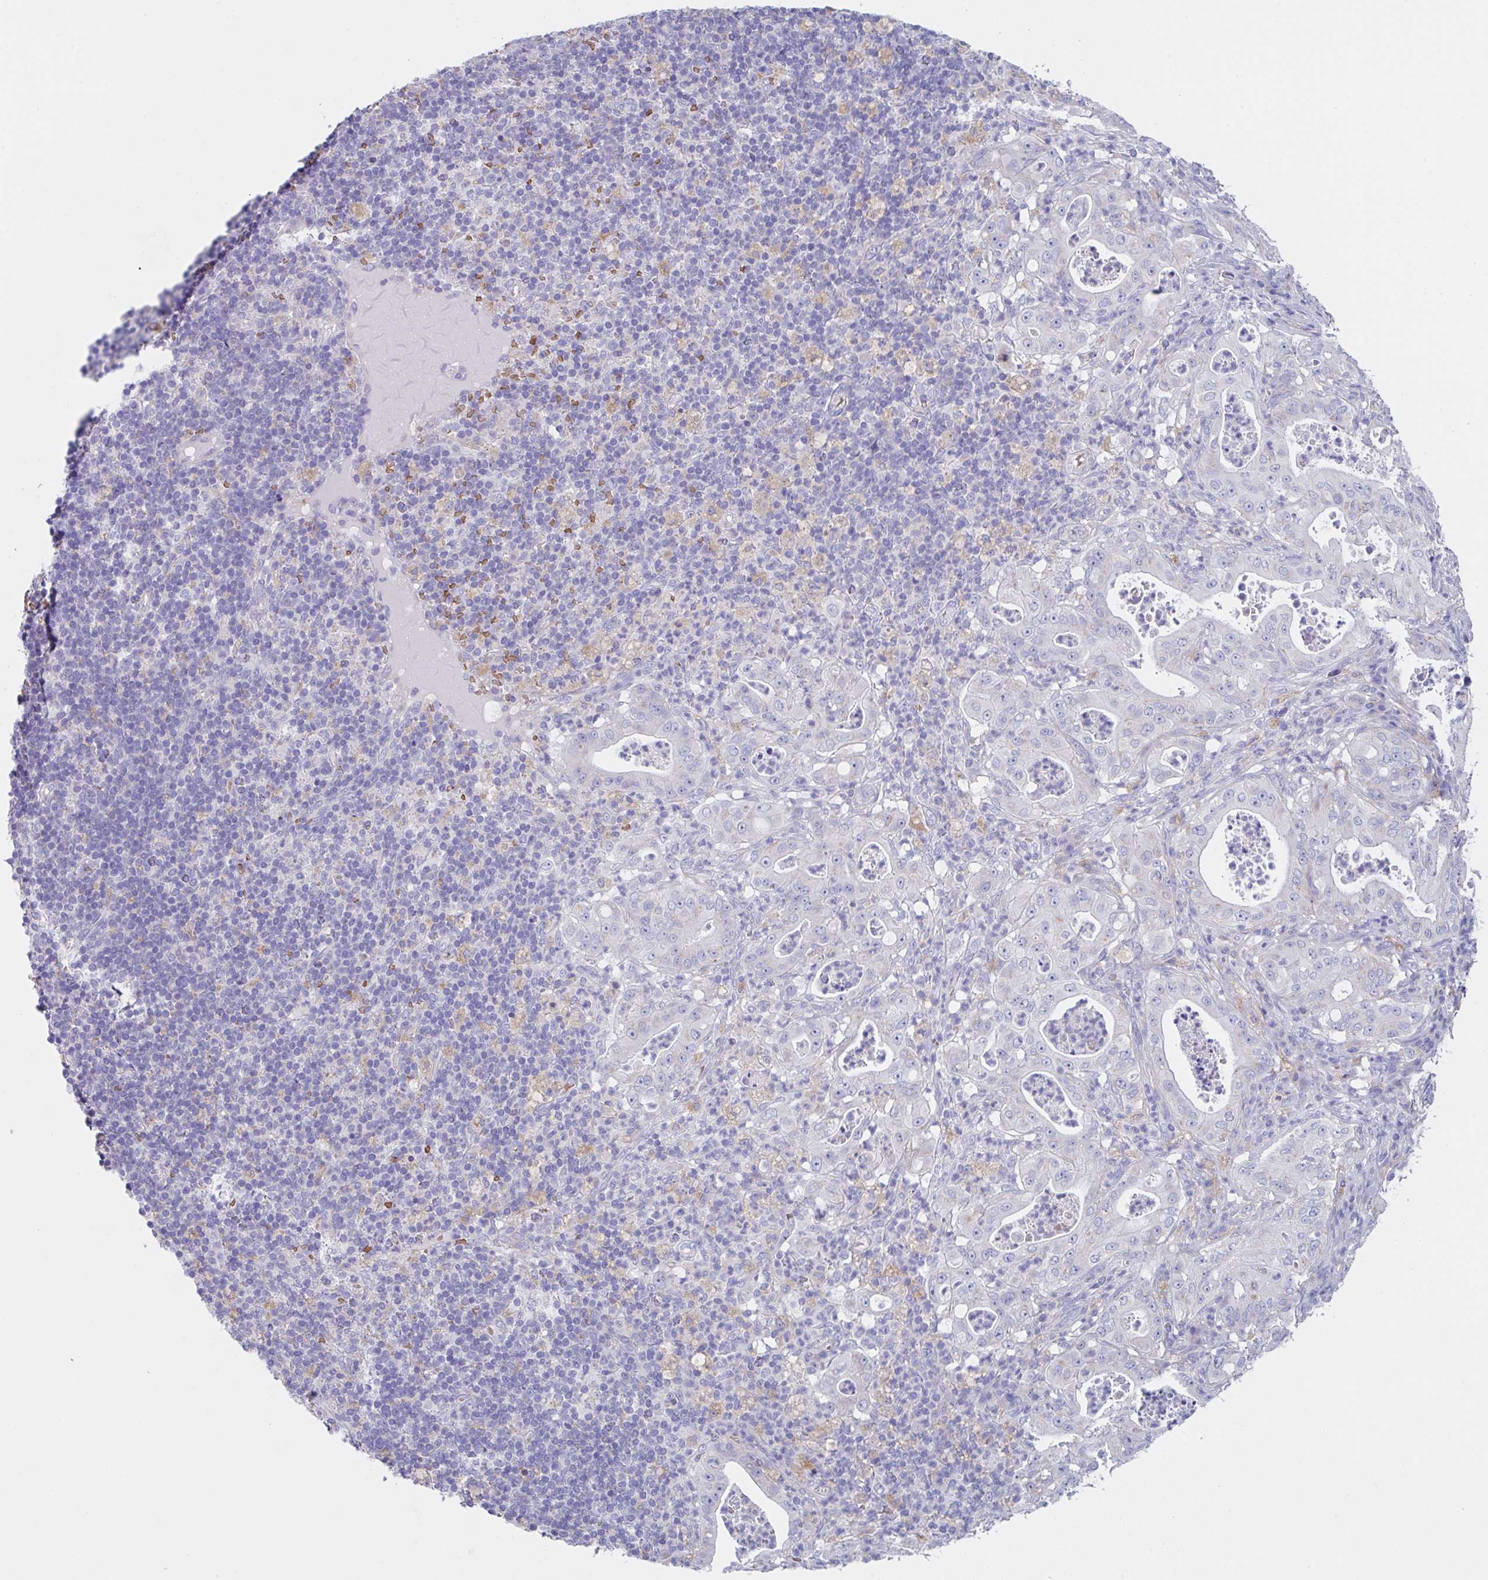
{"staining": {"intensity": "negative", "quantity": "none", "location": "none"}, "tissue": "pancreatic cancer", "cell_type": "Tumor cells", "image_type": "cancer", "snomed": [{"axis": "morphology", "description": "Adenocarcinoma, NOS"}, {"axis": "topography", "description": "Pancreas"}], "caption": "Immunohistochemistry (IHC) micrograph of neoplastic tissue: pancreatic adenocarcinoma stained with DAB (3,3'-diaminobenzidine) exhibits no significant protein positivity in tumor cells.", "gene": "TFAP2C", "patient": {"sex": "male", "age": 71}}